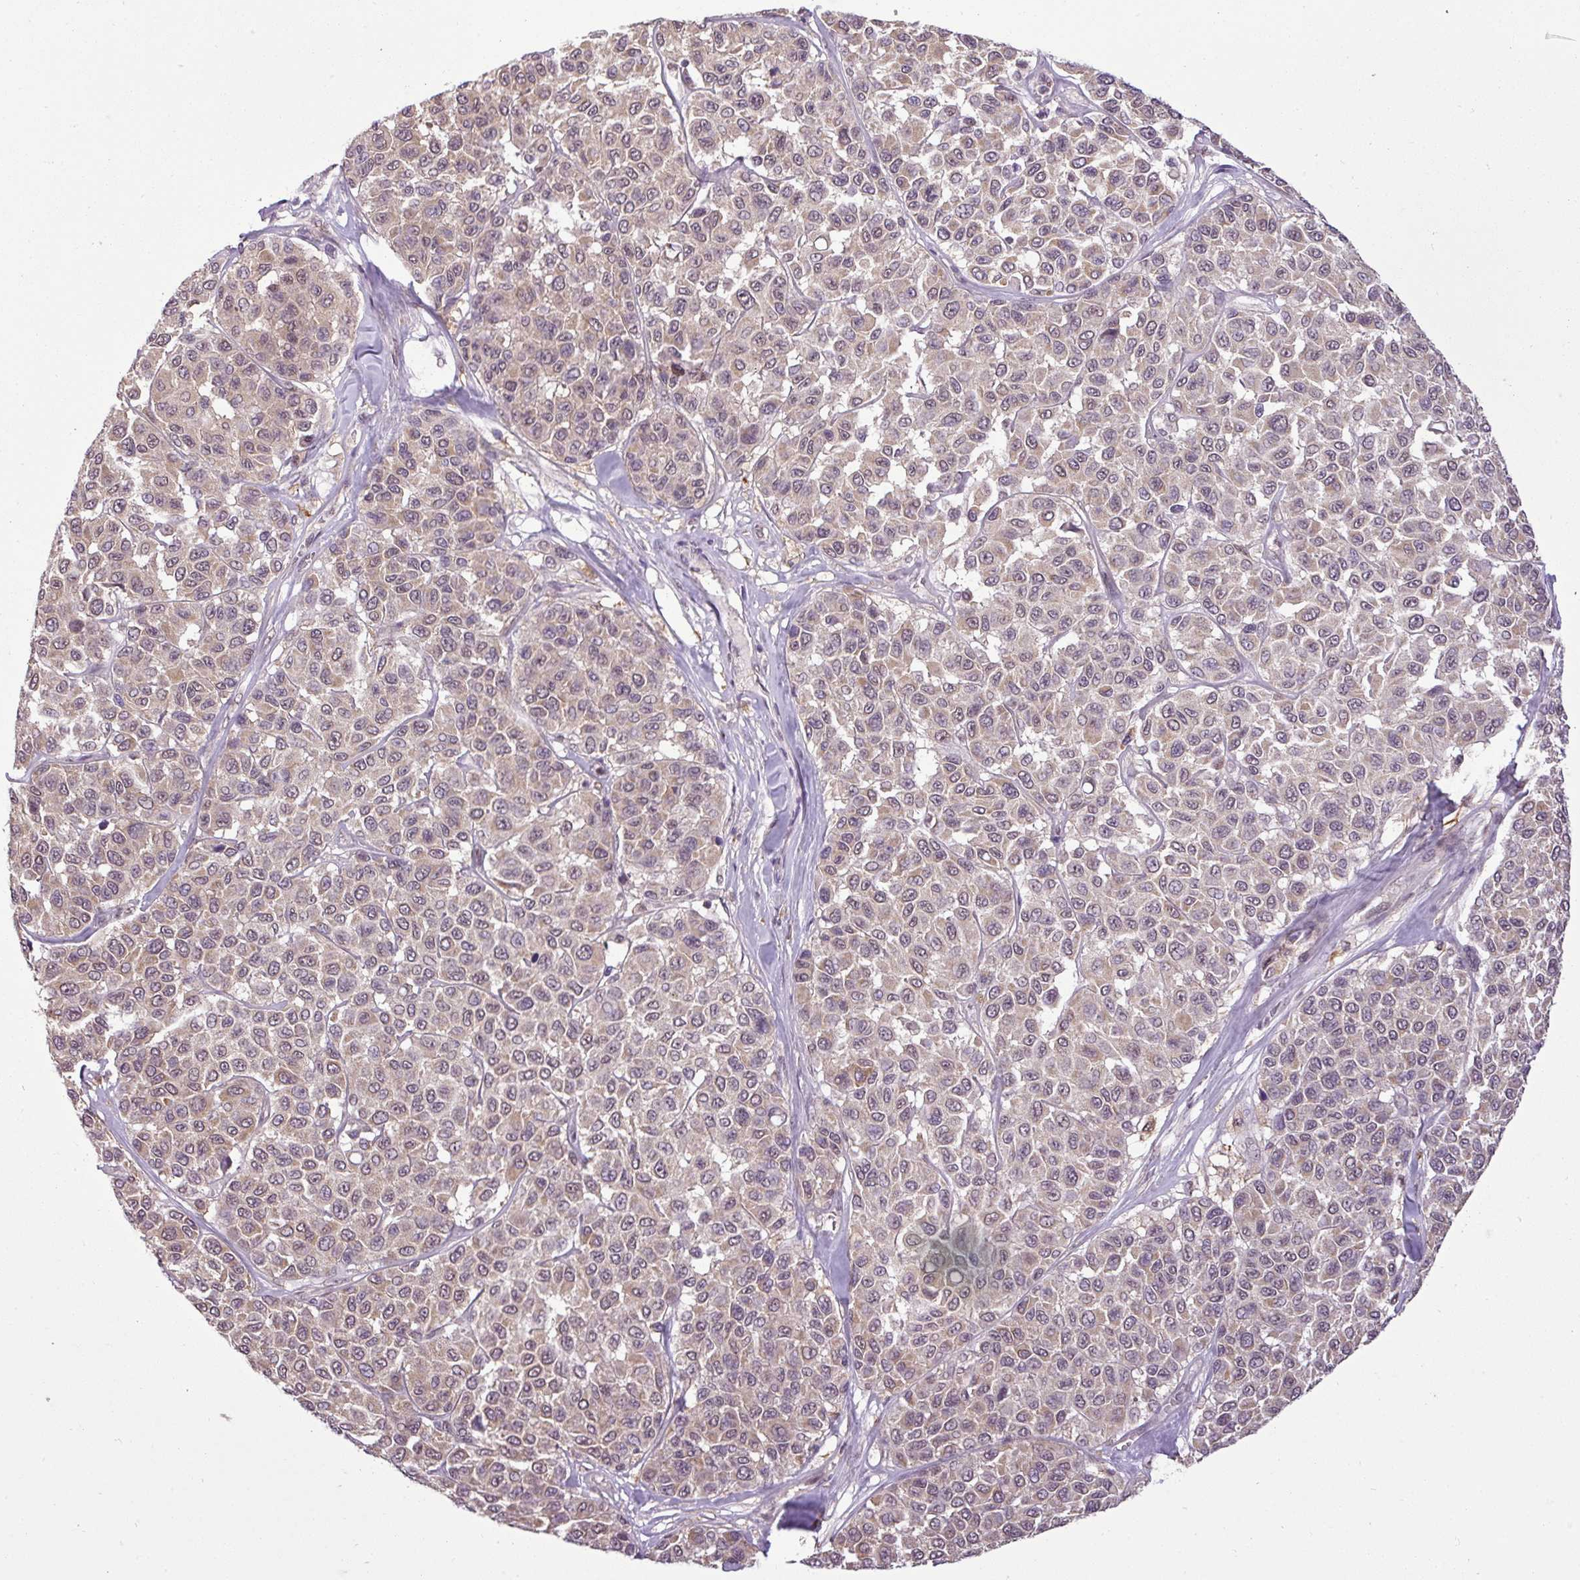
{"staining": {"intensity": "weak", "quantity": "25%-75%", "location": "cytoplasmic/membranous"}, "tissue": "melanoma", "cell_type": "Tumor cells", "image_type": "cancer", "snomed": [{"axis": "morphology", "description": "Malignant melanoma, NOS"}, {"axis": "topography", "description": "Skin"}], "caption": "This photomicrograph demonstrates malignant melanoma stained with immunohistochemistry (IHC) to label a protein in brown. The cytoplasmic/membranous of tumor cells show weak positivity for the protein. Nuclei are counter-stained blue.", "gene": "MFHAS1", "patient": {"sex": "female", "age": 66}}